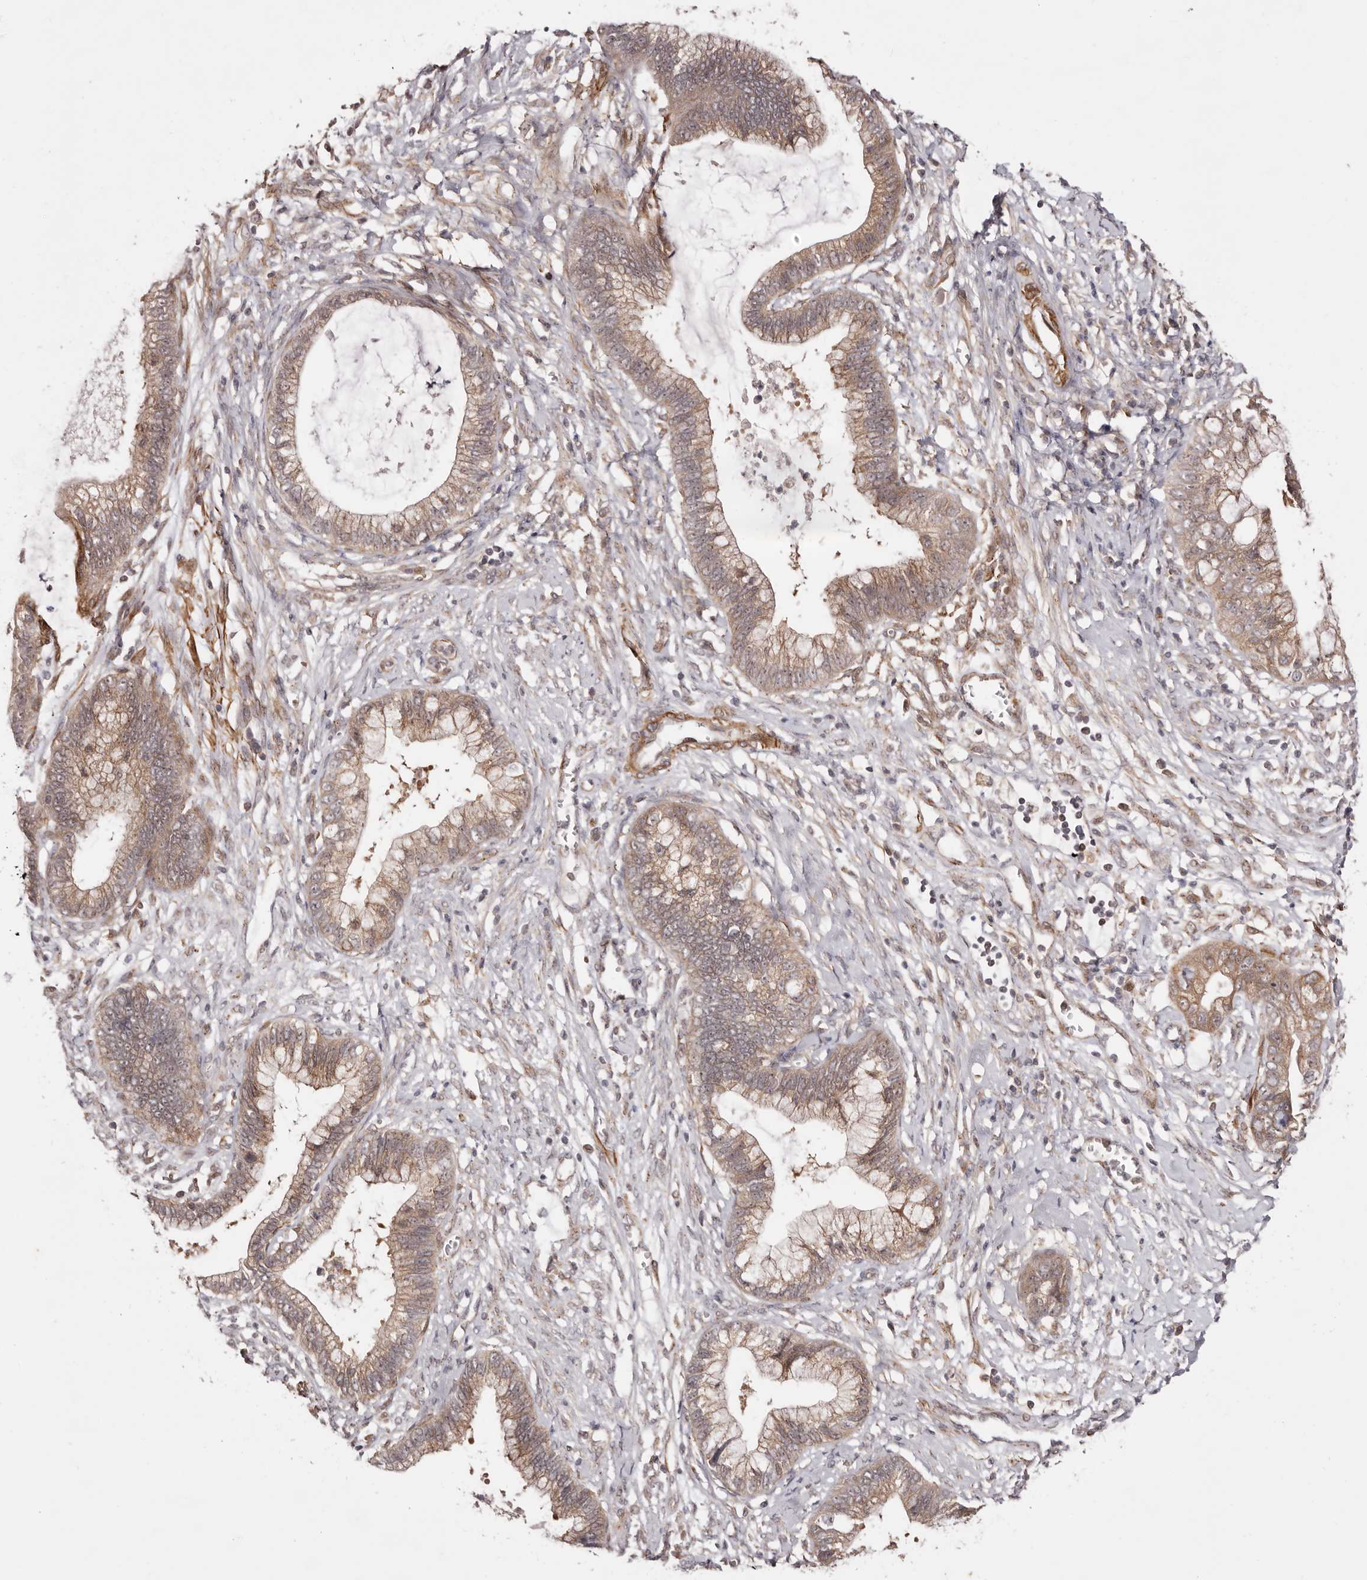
{"staining": {"intensity": "moderate", "quantity": ">75%", "location": "cytoplasmic/membranous"}, "tissue": "cervical cancer", "cell_type": "Tumor cells", "image_type": "cancer", "snomed": [{"axis": "morphology", "description": "Adenocarcinoma, NOS"}, {"axis": "topography", "description": "Cervix"}], "caption": "Moderate cytoplasmic/membranous protein staining is appreciated in about >75% of tumor cells in adenocarcinoma (cervical).", "gene": "MICAL2", "patient": {"sex": "female", "age": 44}}